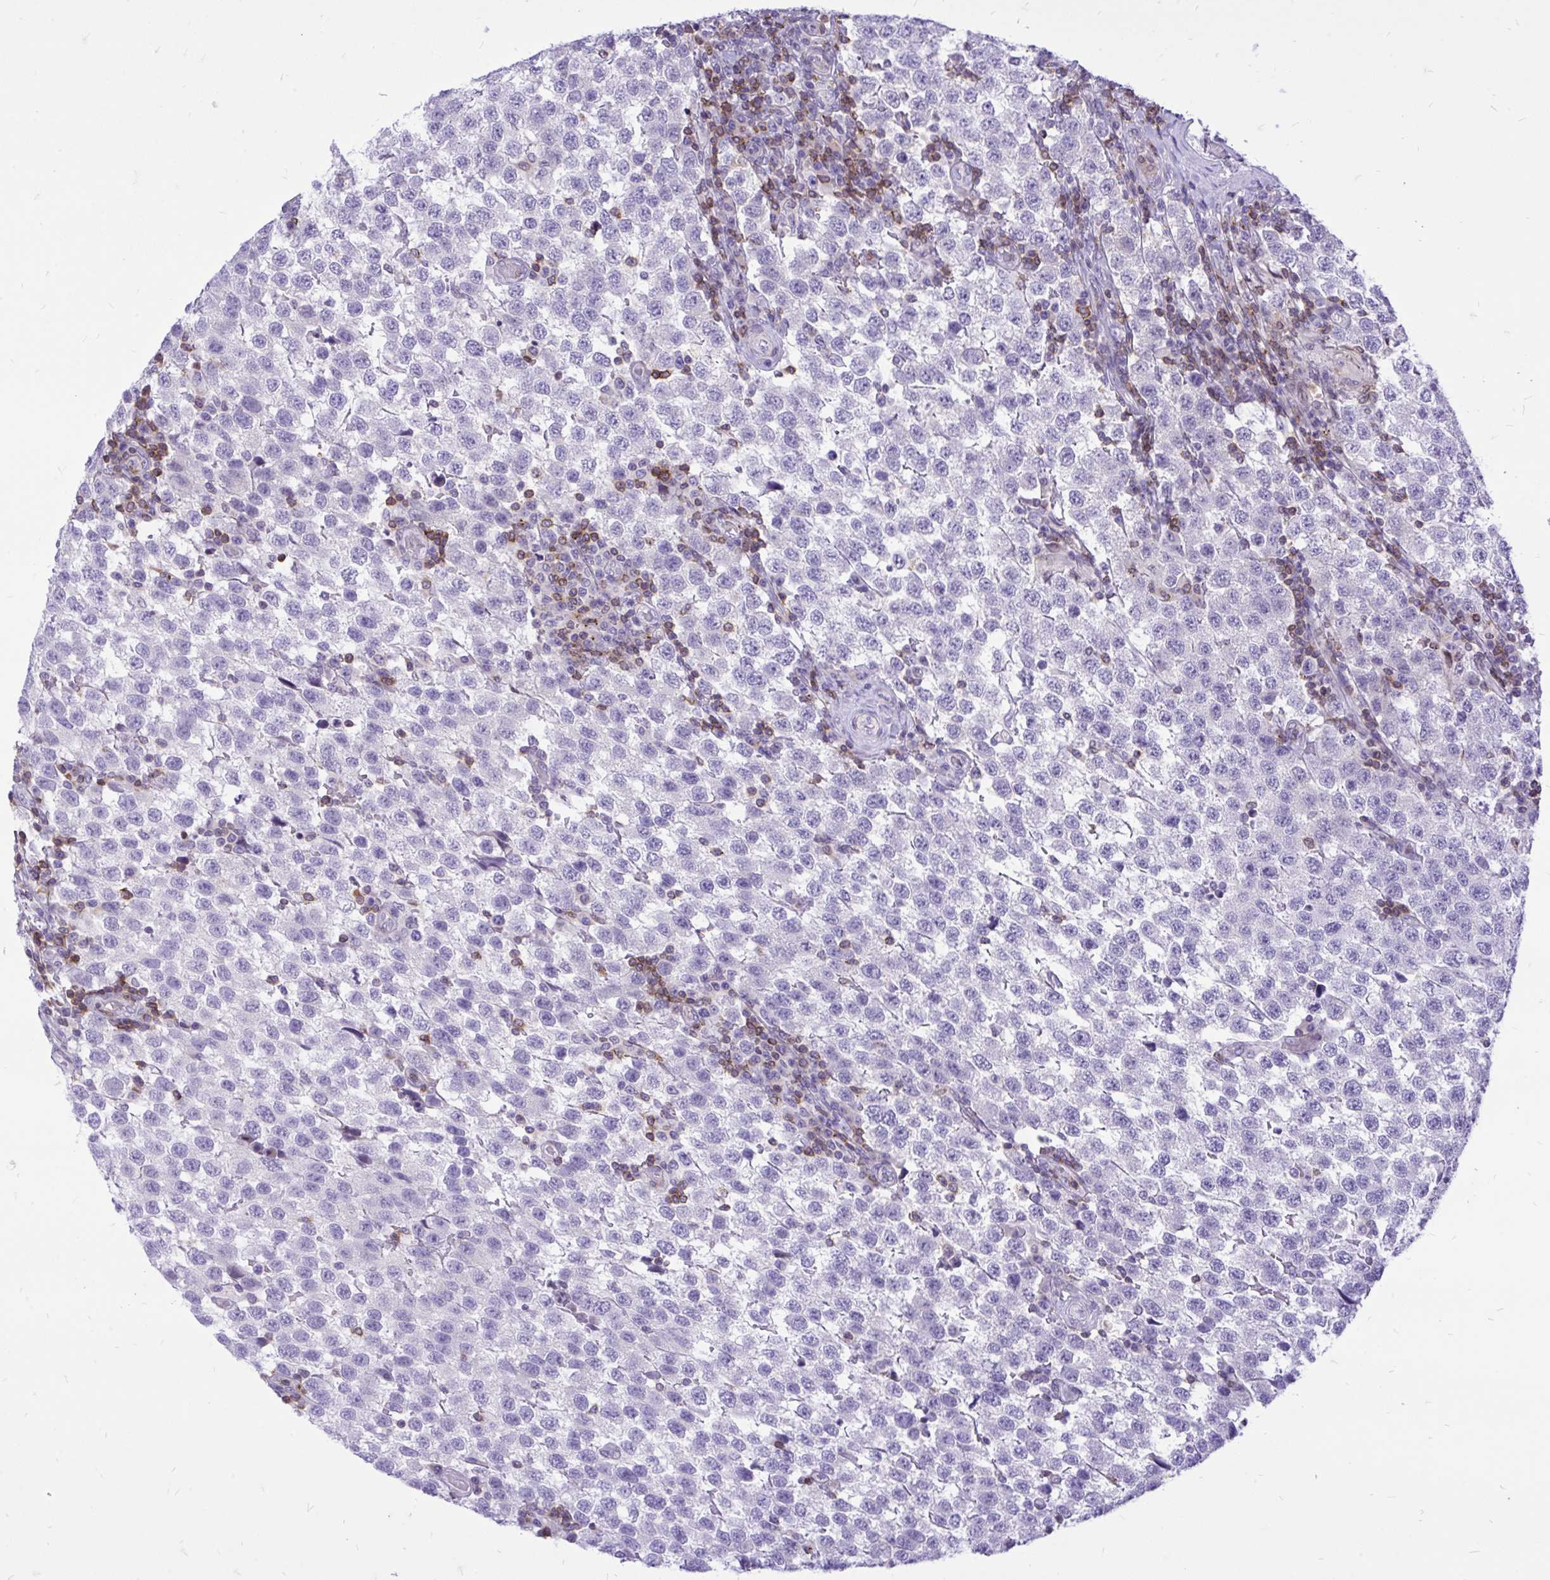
{"staining": {"intensity": "negative", "quantity": "none", "location": "none"}, "tissue": "testis cancer", "cell_type": "Tumor cells", "image_type": "cancer", "snomed": [{"axis": "morphology", "description": "Seminoma, NOS"}, {"axis": "topography", "description": "Testis"}], "caption": "This is an immunohistochemistry photomicrograph of testis cancer (seminoma). There is no expression in tumor cells.", "gene": "CXCL8", "patient": {"sex": "male", "age": 34}}